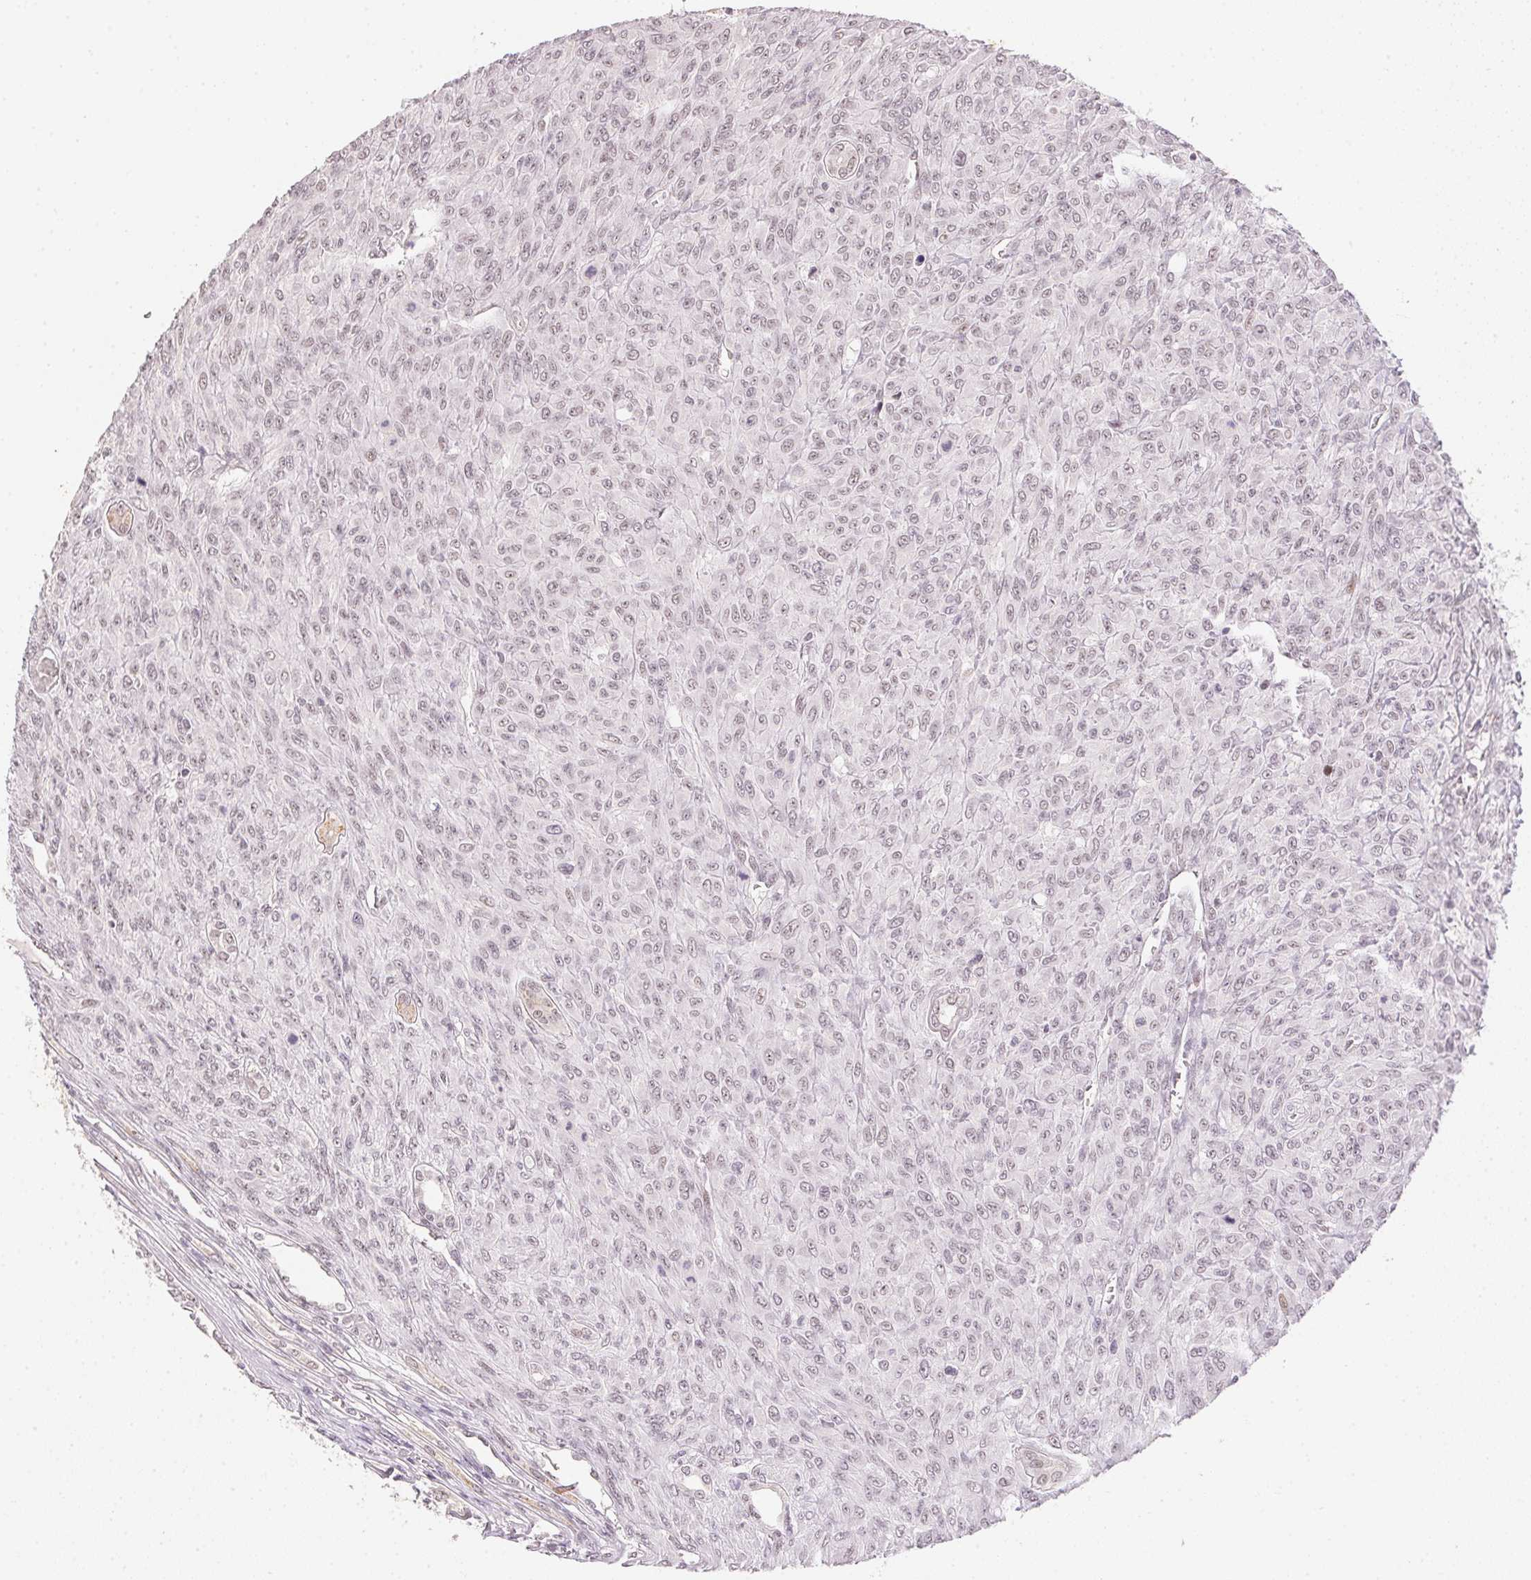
{"staining": {"intensity": "negative", "quantity": "none", "location": "none"}, "tissue": "renal cancer", "cell_type": "Tumor cells", "image_type": "cancer", "snomed": [{"axis": "morphology", "description": "Adenocarcinoma, NOS"}, {"axis": "topography", "description": "Kidney"}], "caption": "Tumor cells show no significant protein positivity in renal adenocarcinoma.", "gene": "KDM4D", "patient": {"sex": "male", "age": 58}}